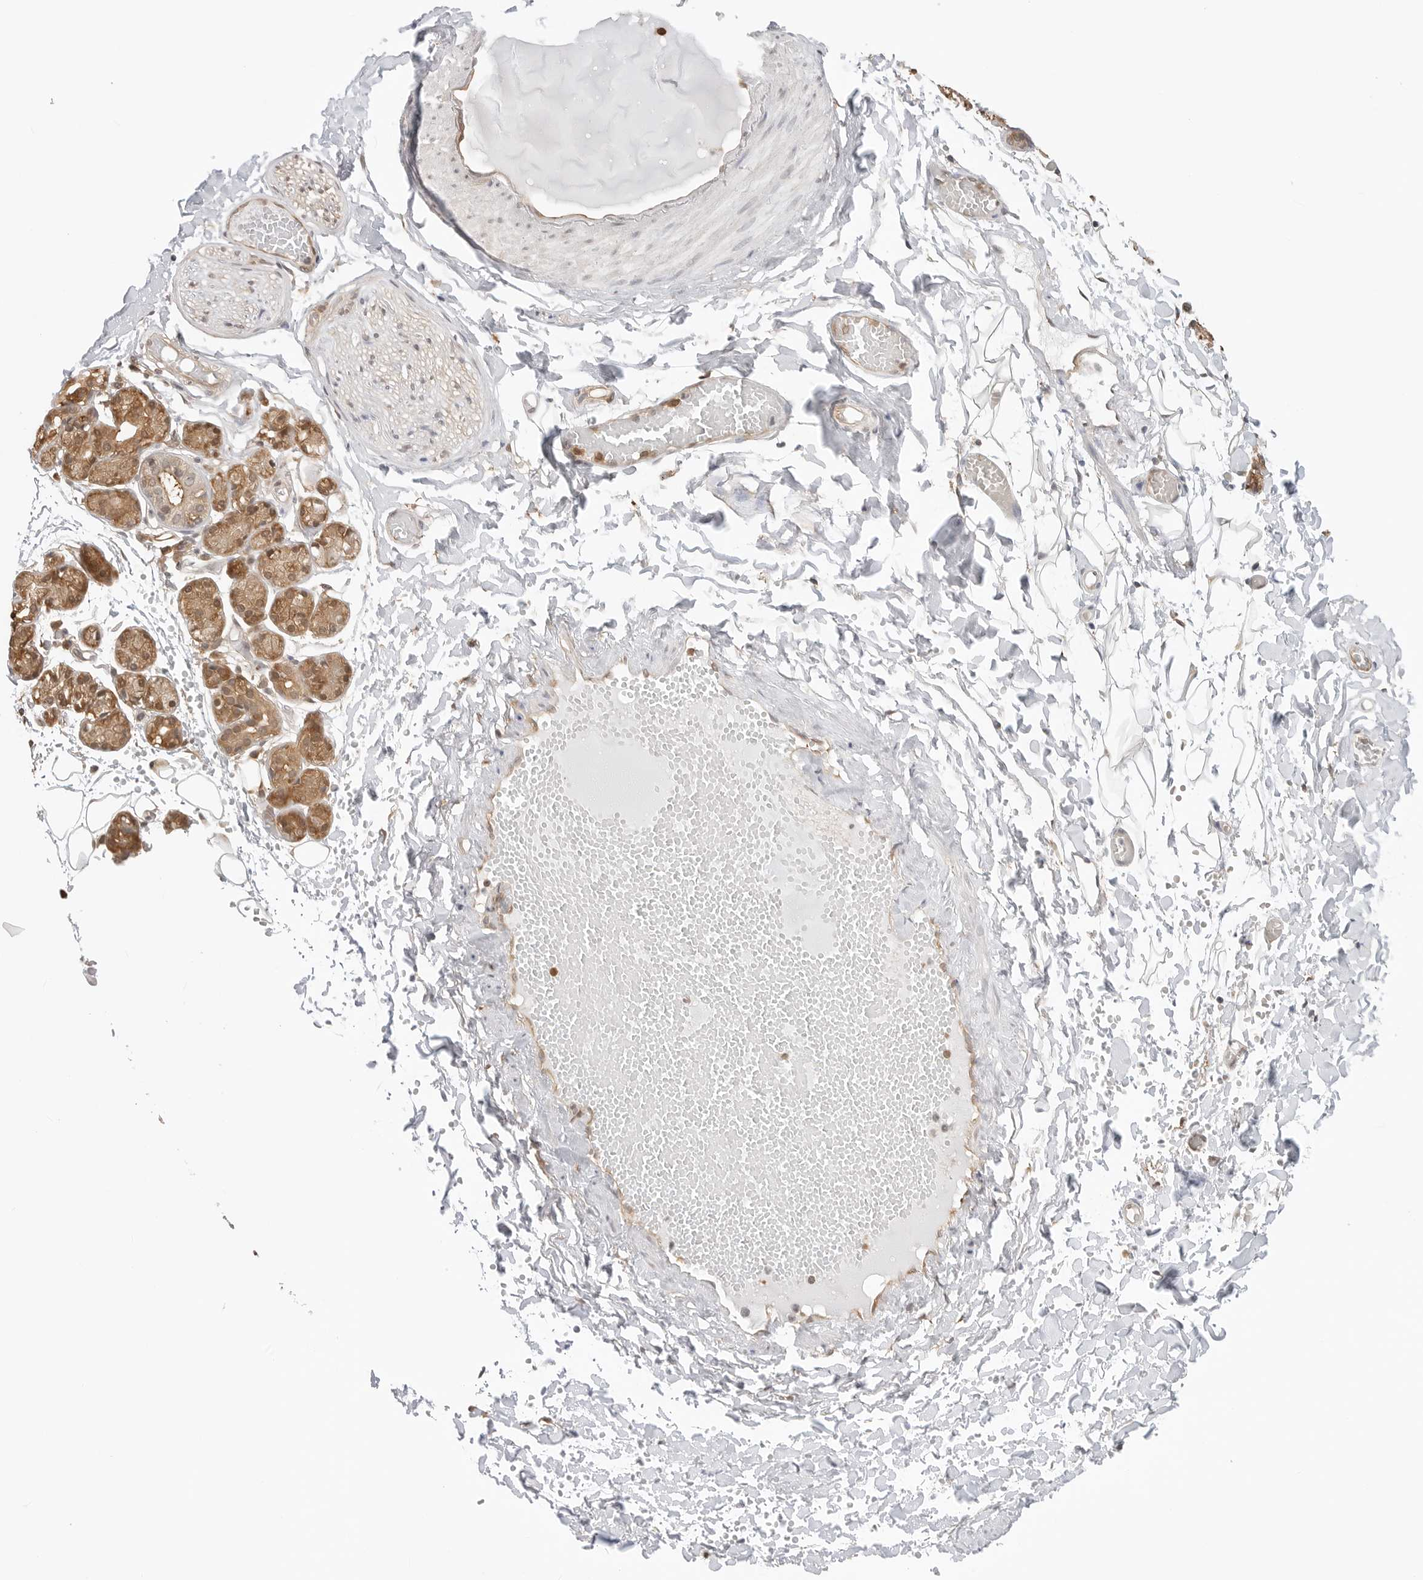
{"staining": {"intensity": "moderate", "quantity": ">75%", "location": "cytoplasmic/membranous,nuclear"}, "tissue": "salivary gland", "cell_type": "Glandular cells", "image_type": "normal", "snomed": [{"axis": "morphology", "description": "Normal tissue, NOS"}, {"axis": "topography", "description": "Salivary gland"}], "caption": "IHC (DAB) staining of normal human salivary gland demonstrates moderate cytoplasmic/membranous,nuclear protein positivity in approximately >75% of glandular cells. The staining is performed using DAB (3,3'-diaminobenzidine) brown chromogen to label protein expression. The nuclei are counter-stained blue using hematoxylin.", "gene": "NUDC", "patient": {"sex": "male", "age": 63}}